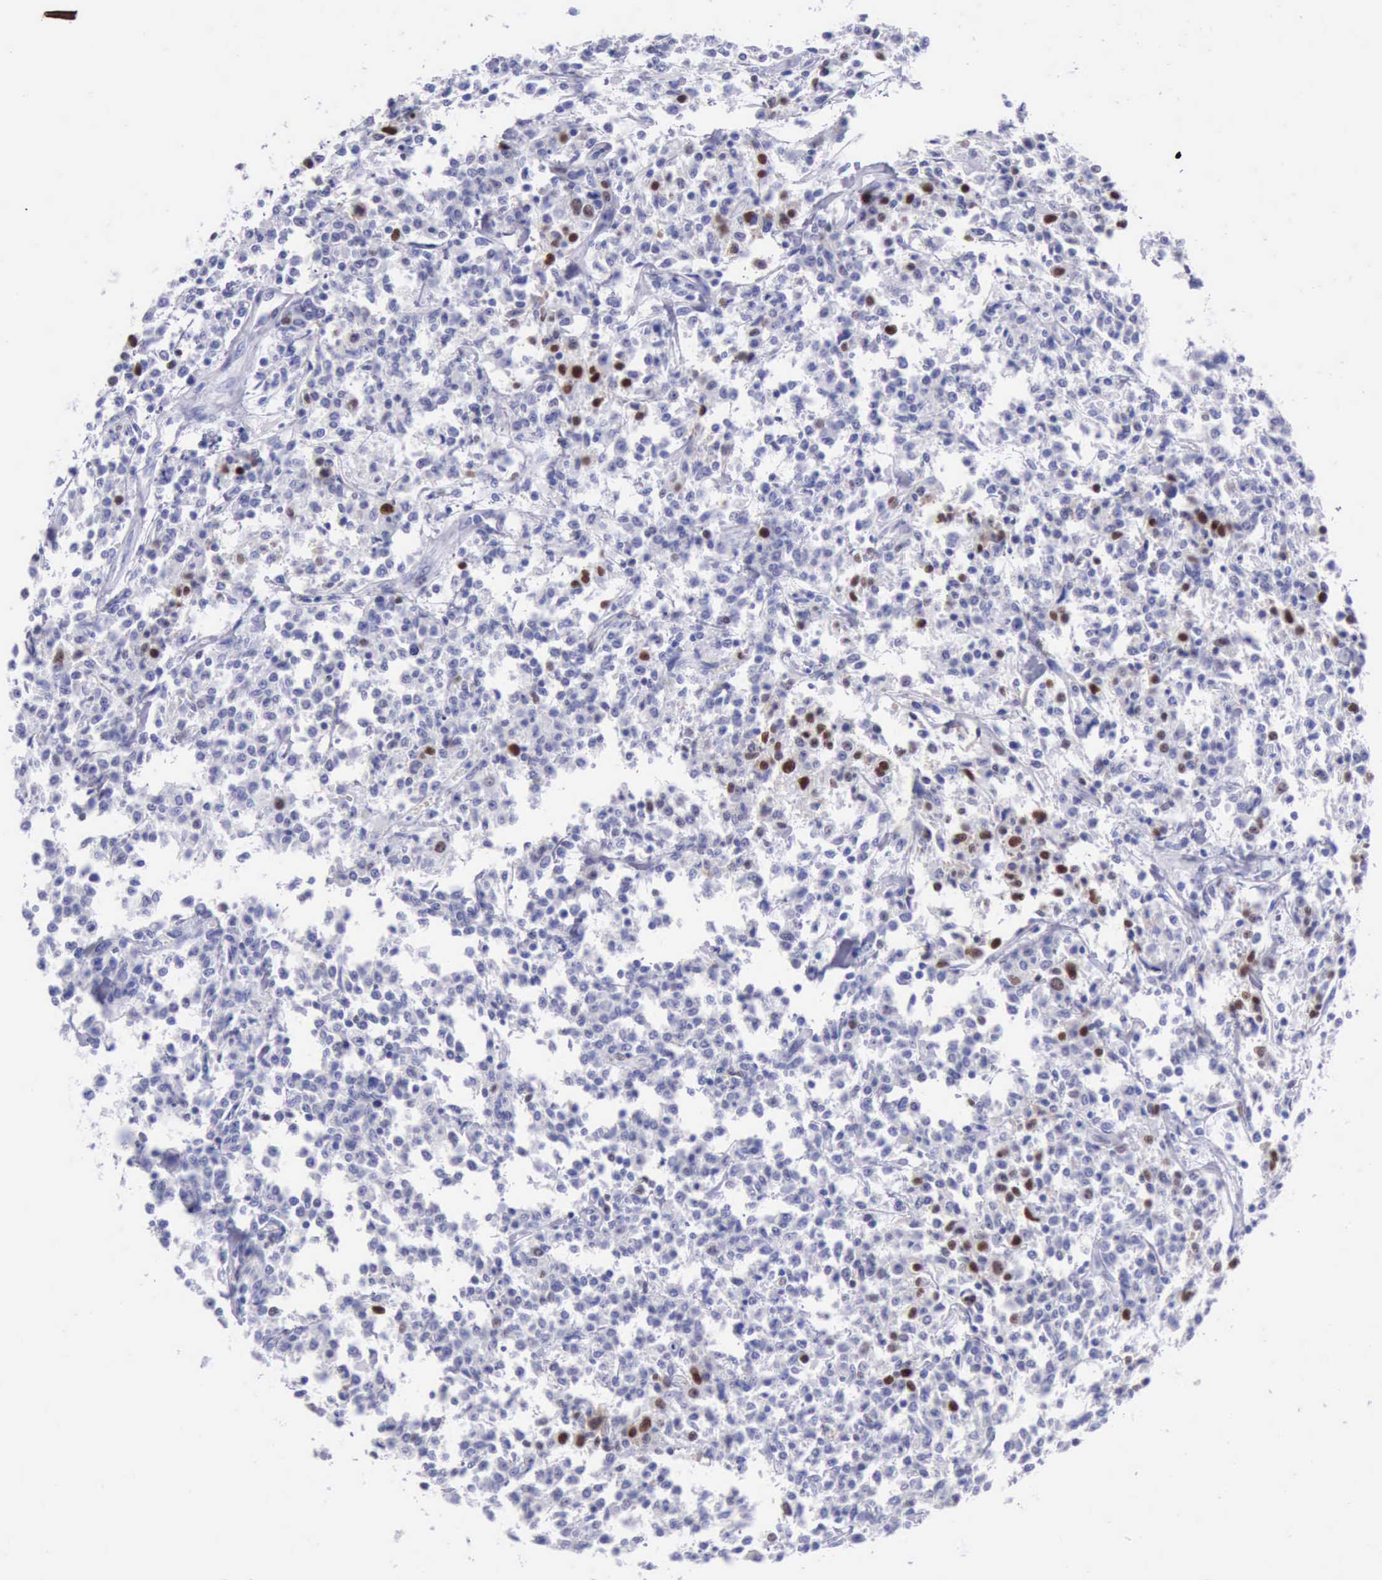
{"staining": {"intensity": "moderate", "quantity": "<25%", "location": "nuclear"}, "tissue": "lymphoma", "cell_type": "Tumor cells", "image_type": "cancer", "snomed": [{"axis": "morphology", "description": "Malignant lymphoma, non-Hodgkin's type, Low grade"}, {"axis": "topography", "description": "Small intestine"}], "caption": "Protein analysis of malignant lymphoma, non-Hodgkin's type (low-grade) tissue displays moderate nuclear expression in approximately <25% of tumor cells.", "gene": "MCM2", "patient": {"sex": "female", "age": 59}}